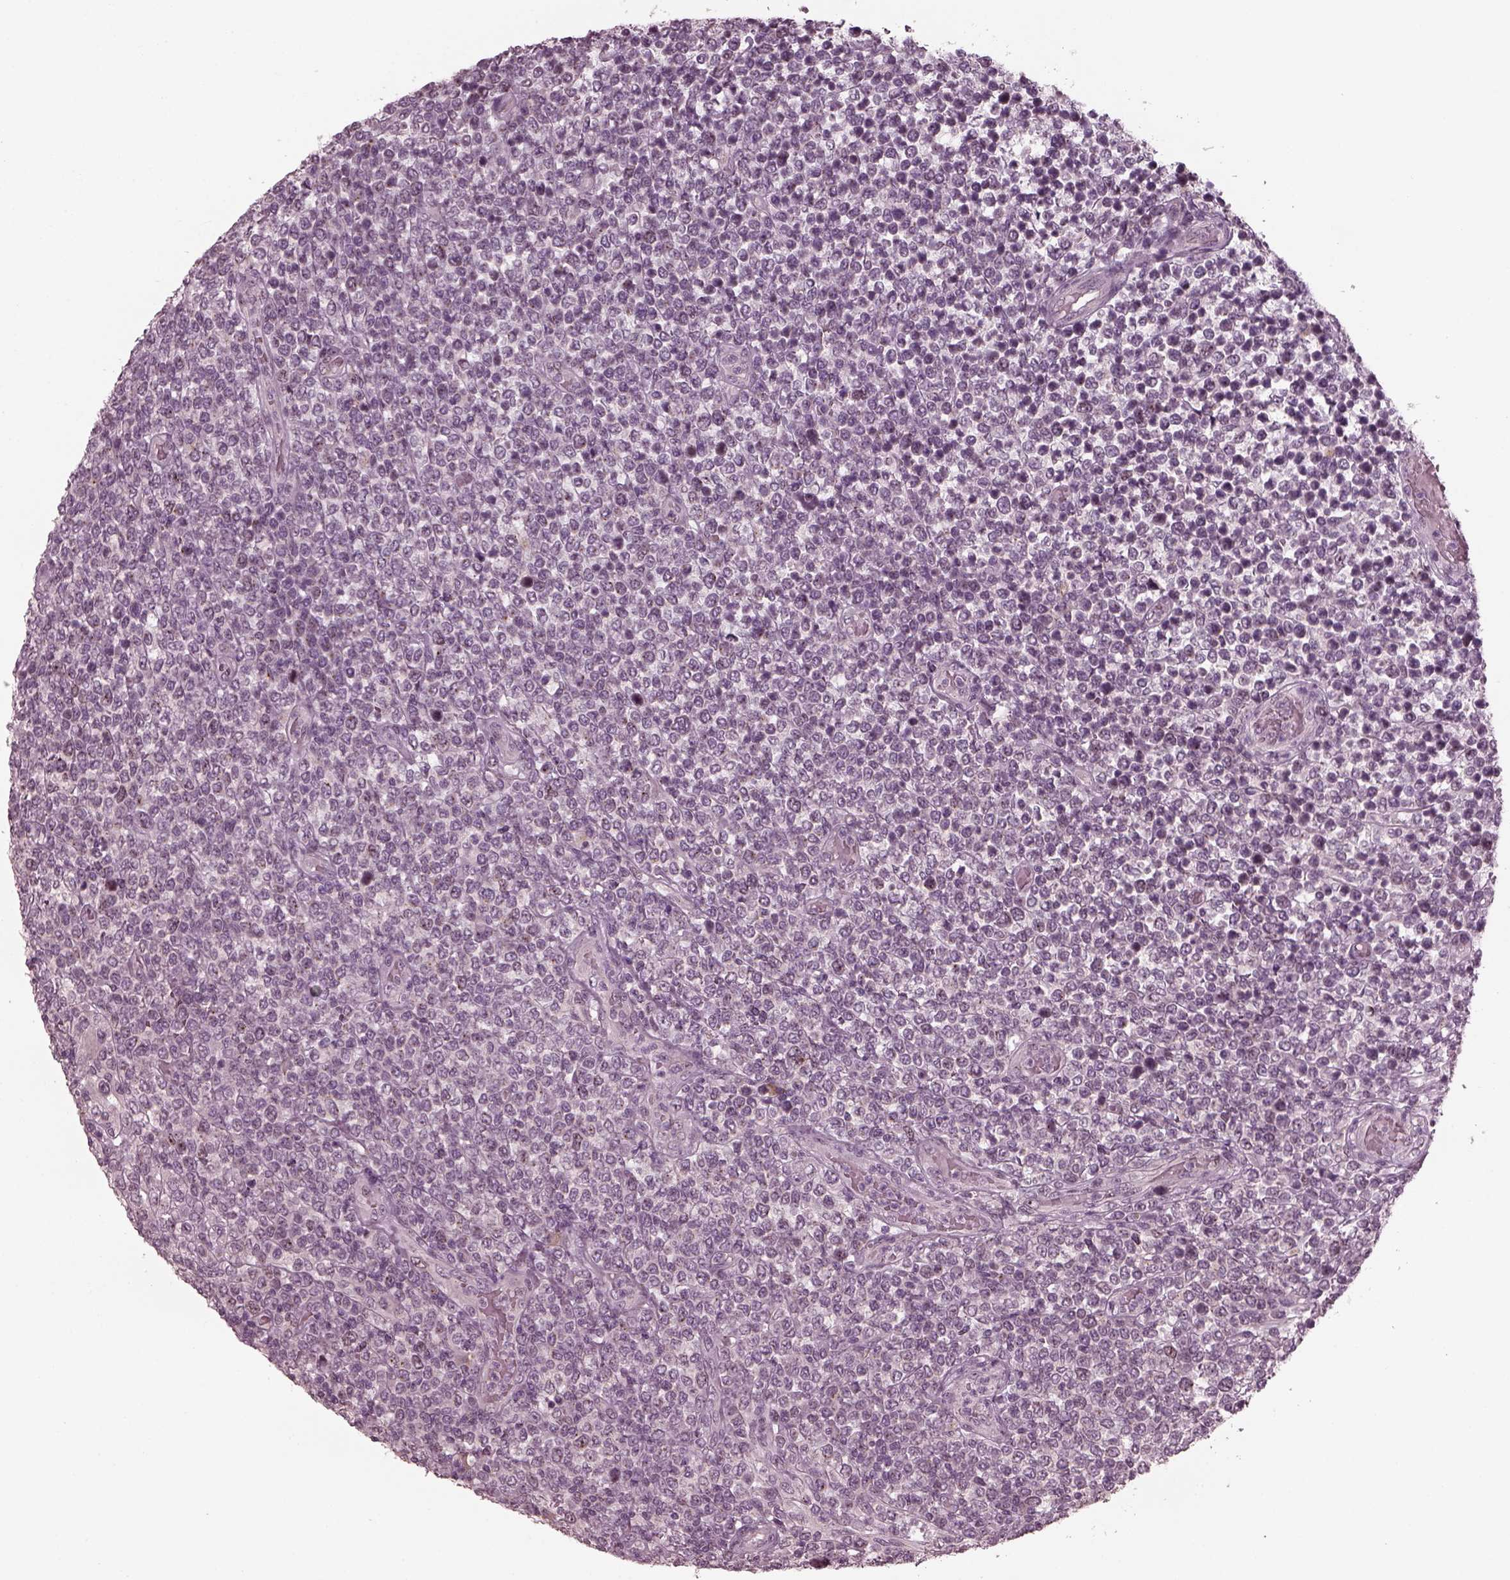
{"staining": {"intensity": "negative", "quantity": "none", "location": "none"}, "tissue": "lymphoma", "cell_type": "Tumor cells", "image_type": "cancer", "snomed": [{"axis": "morphology", "description": "Malignant lymphoma, non-Hodgkin's type, High grade"}, {"axis": "topography", "description": "Soft tissue"}], "caption": "IHC image of high-grade malignant lymphoma, non-Hodgkin's type stained for a protein (brown), which reveals no positivity in tumor cells.", "gene": "SAXO1", "patient": {"sex": "female", "age": 56}}